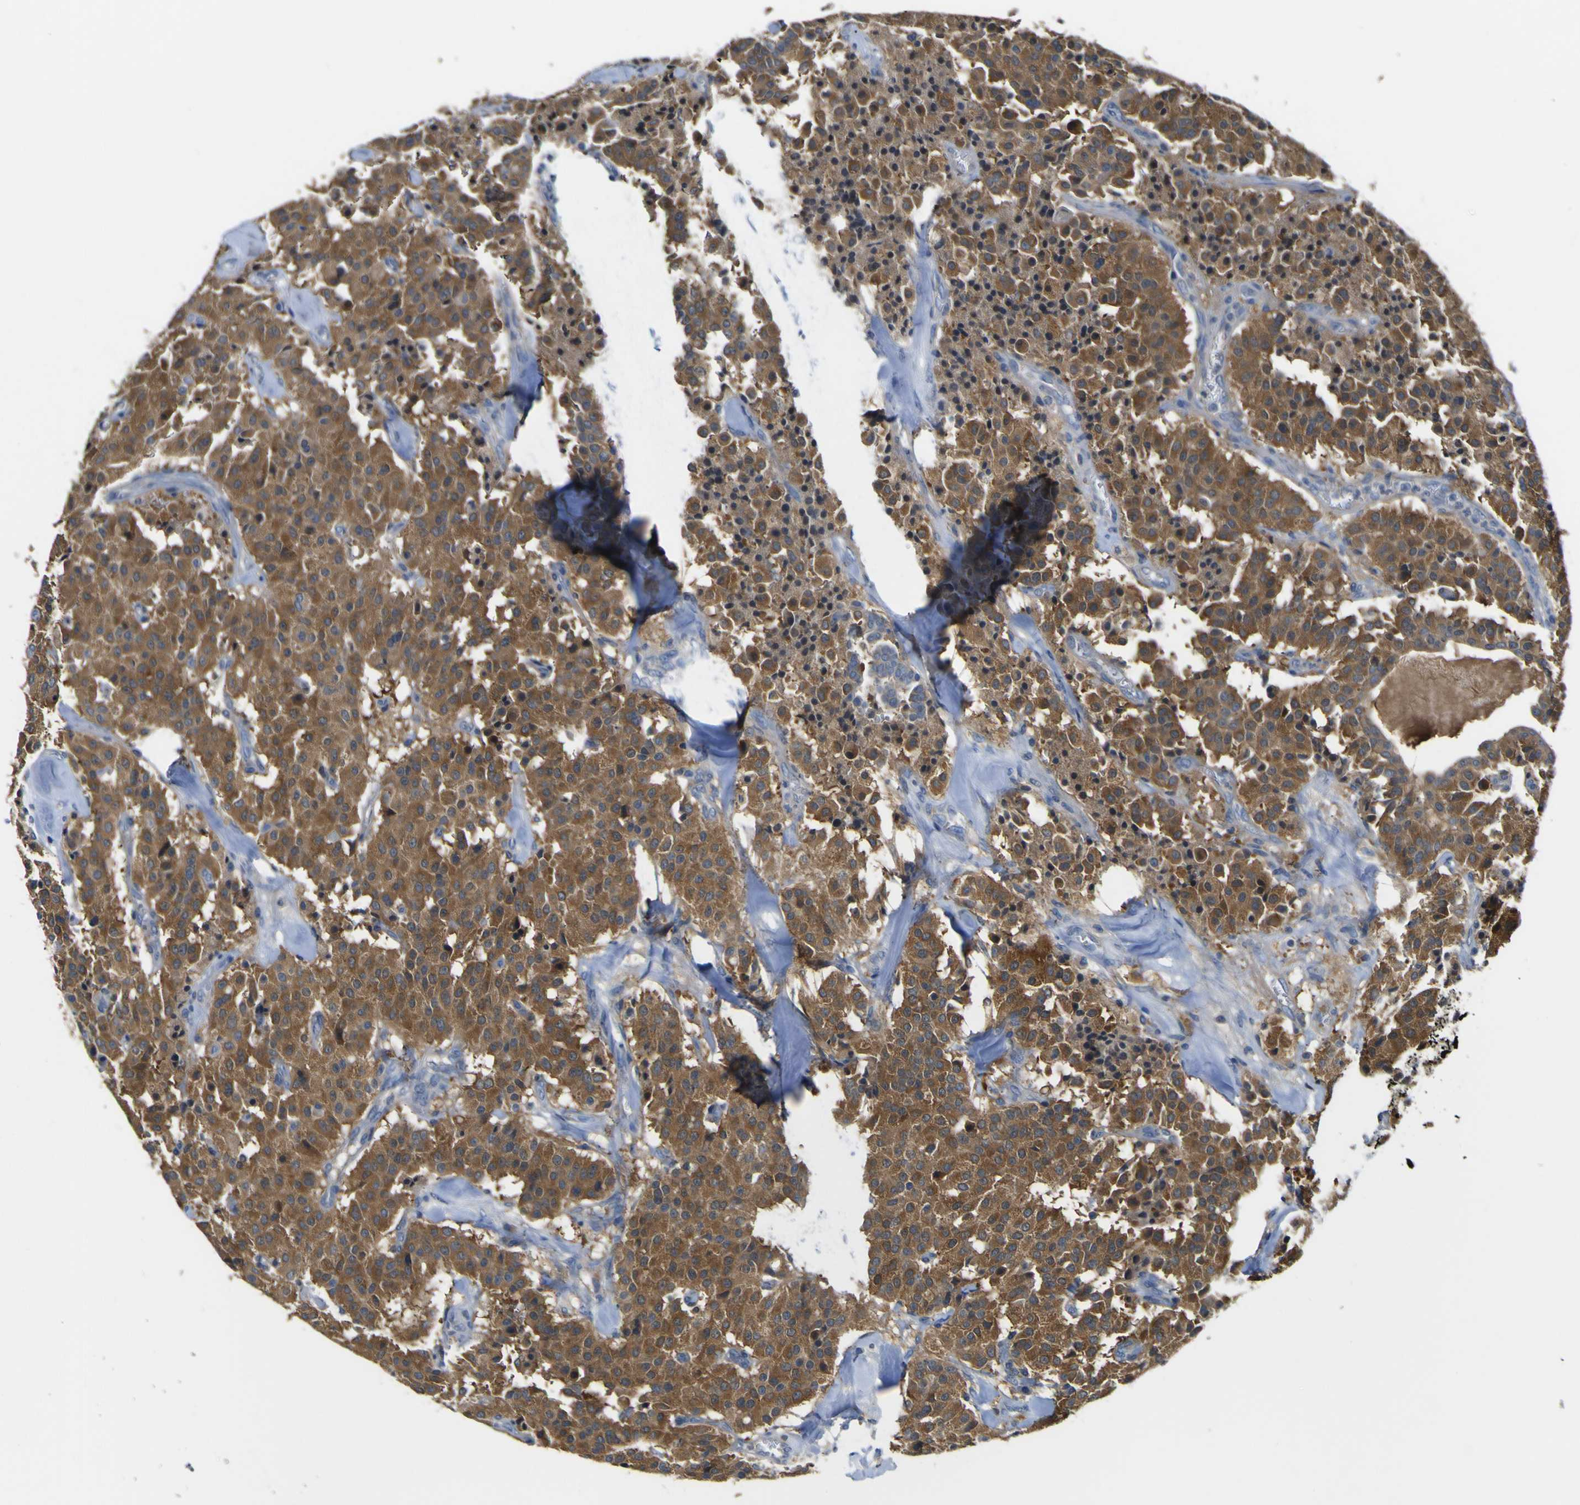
{"staining": {"intensity": "moderate", "quantity": ">75%", "location": "cytoplasmic/membranous"}, "tissue": "carcinoid", "cell_type": "Tumor cells", "image_type": "cancer", "snomed": [{"axis": "morphology", "description": "Carcinoid, malignant, NOS"}, {"axis": "topography", "description": "Lung"}], "caption": "Carcinoid (malignant) stained with immunohistochemistry (IHC) reveals moderate cytoplasmic/membranous staining in about >75% of tumor cells.", "gene": "EML2", "patient": {"sex": "male", "age": 30}}